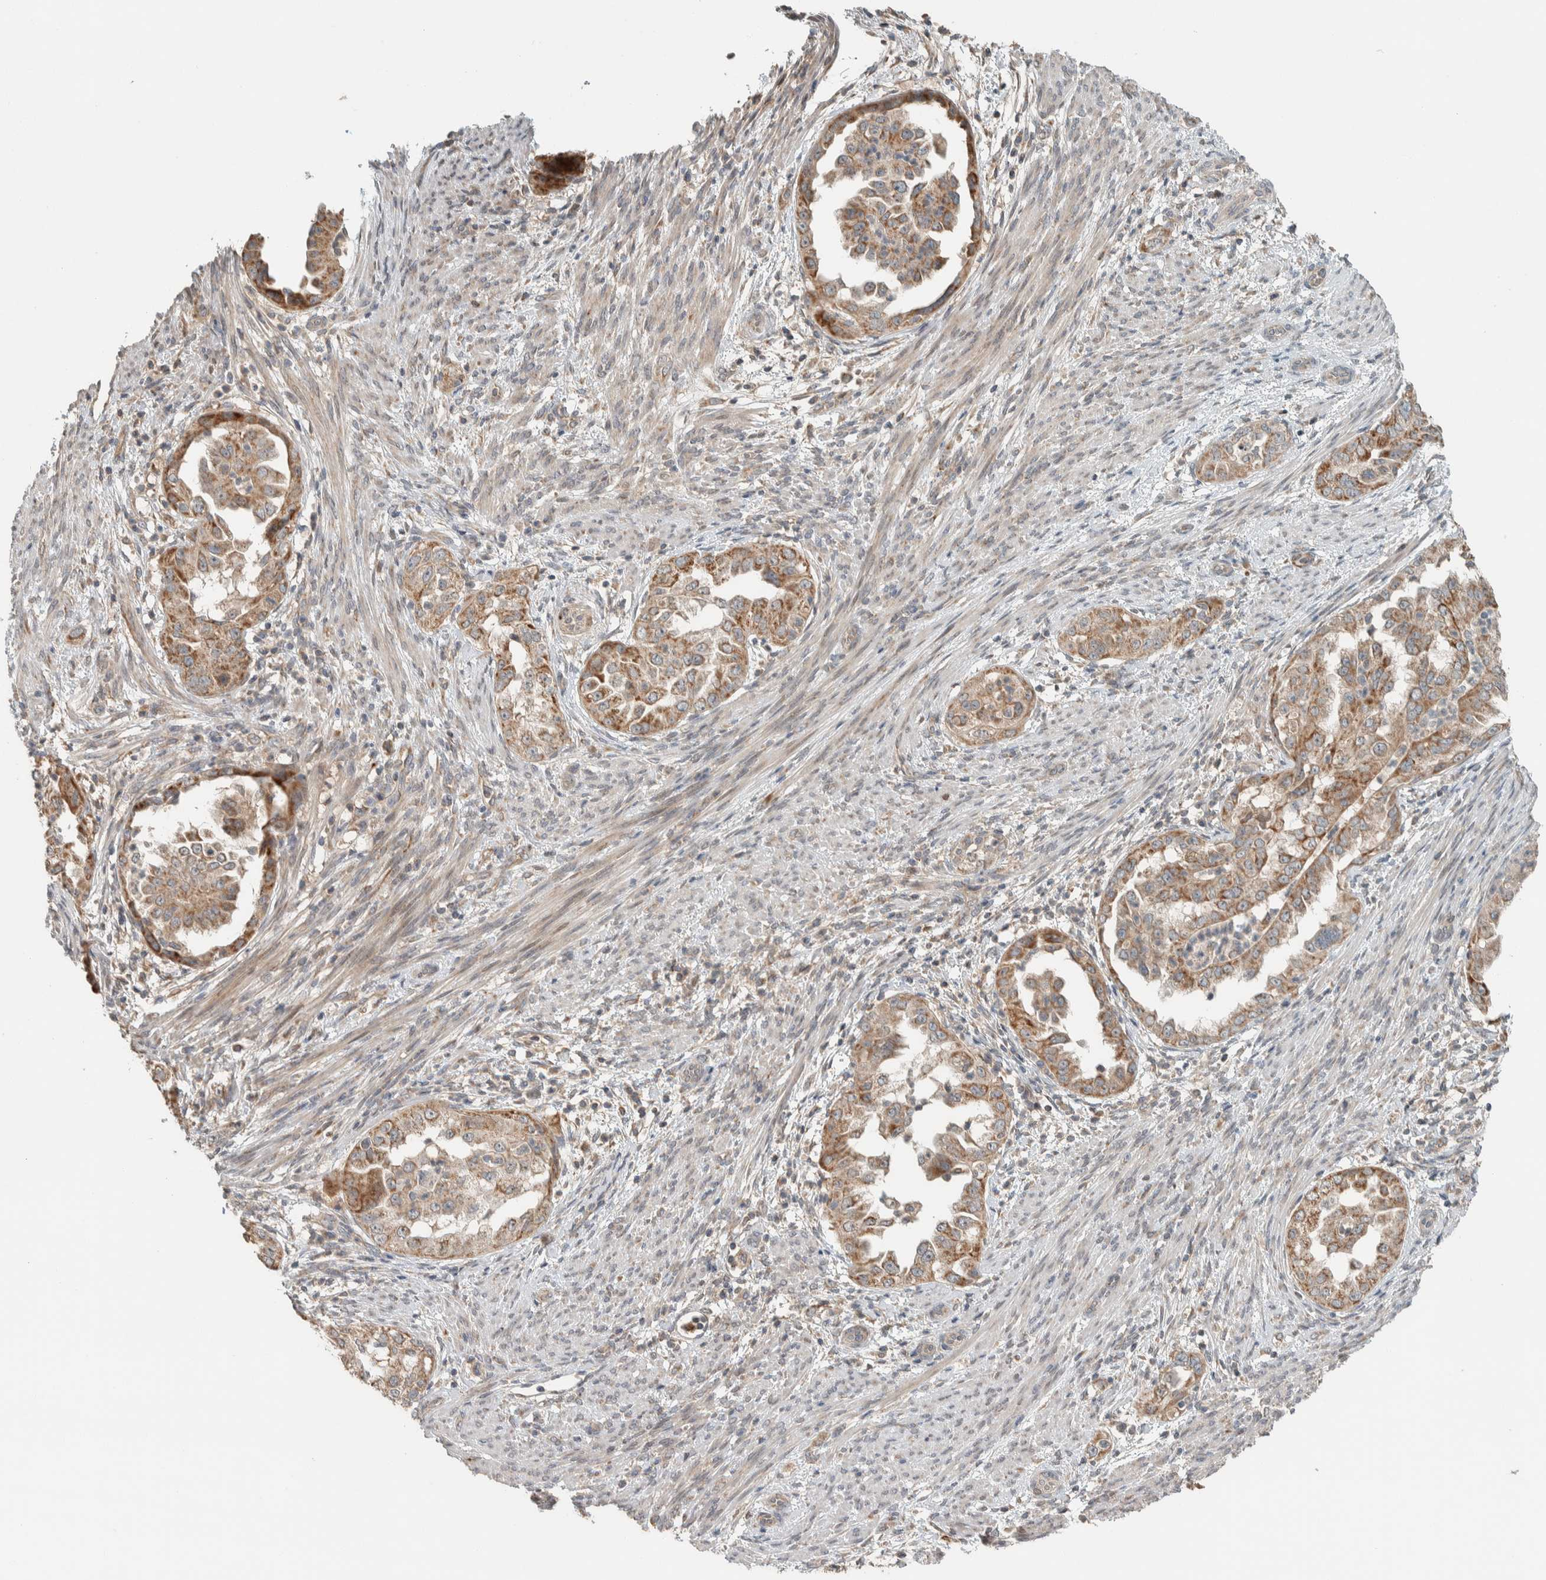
{"staining": {"intensity": "moderate", "quantity": ">75%", "location": "cytoplasmic/membranous"}, "tissue": "endometrial cancer", "cell_type": "Tumor cells", "image_type": "cancer", "snomed": [{"axis": "morphology", "description": "Adenocarcinoma, NOS"}, {"axis": "topography", "description": "Endometrium"}], "caption": "This is a photomicrograph of IHC staining of endometrial cancer, which shows moderate staining in the cytoplasmic/membranous of tumor cells.", "gene": "NBR1", "patient": {"sex": "female", "age": 85}}